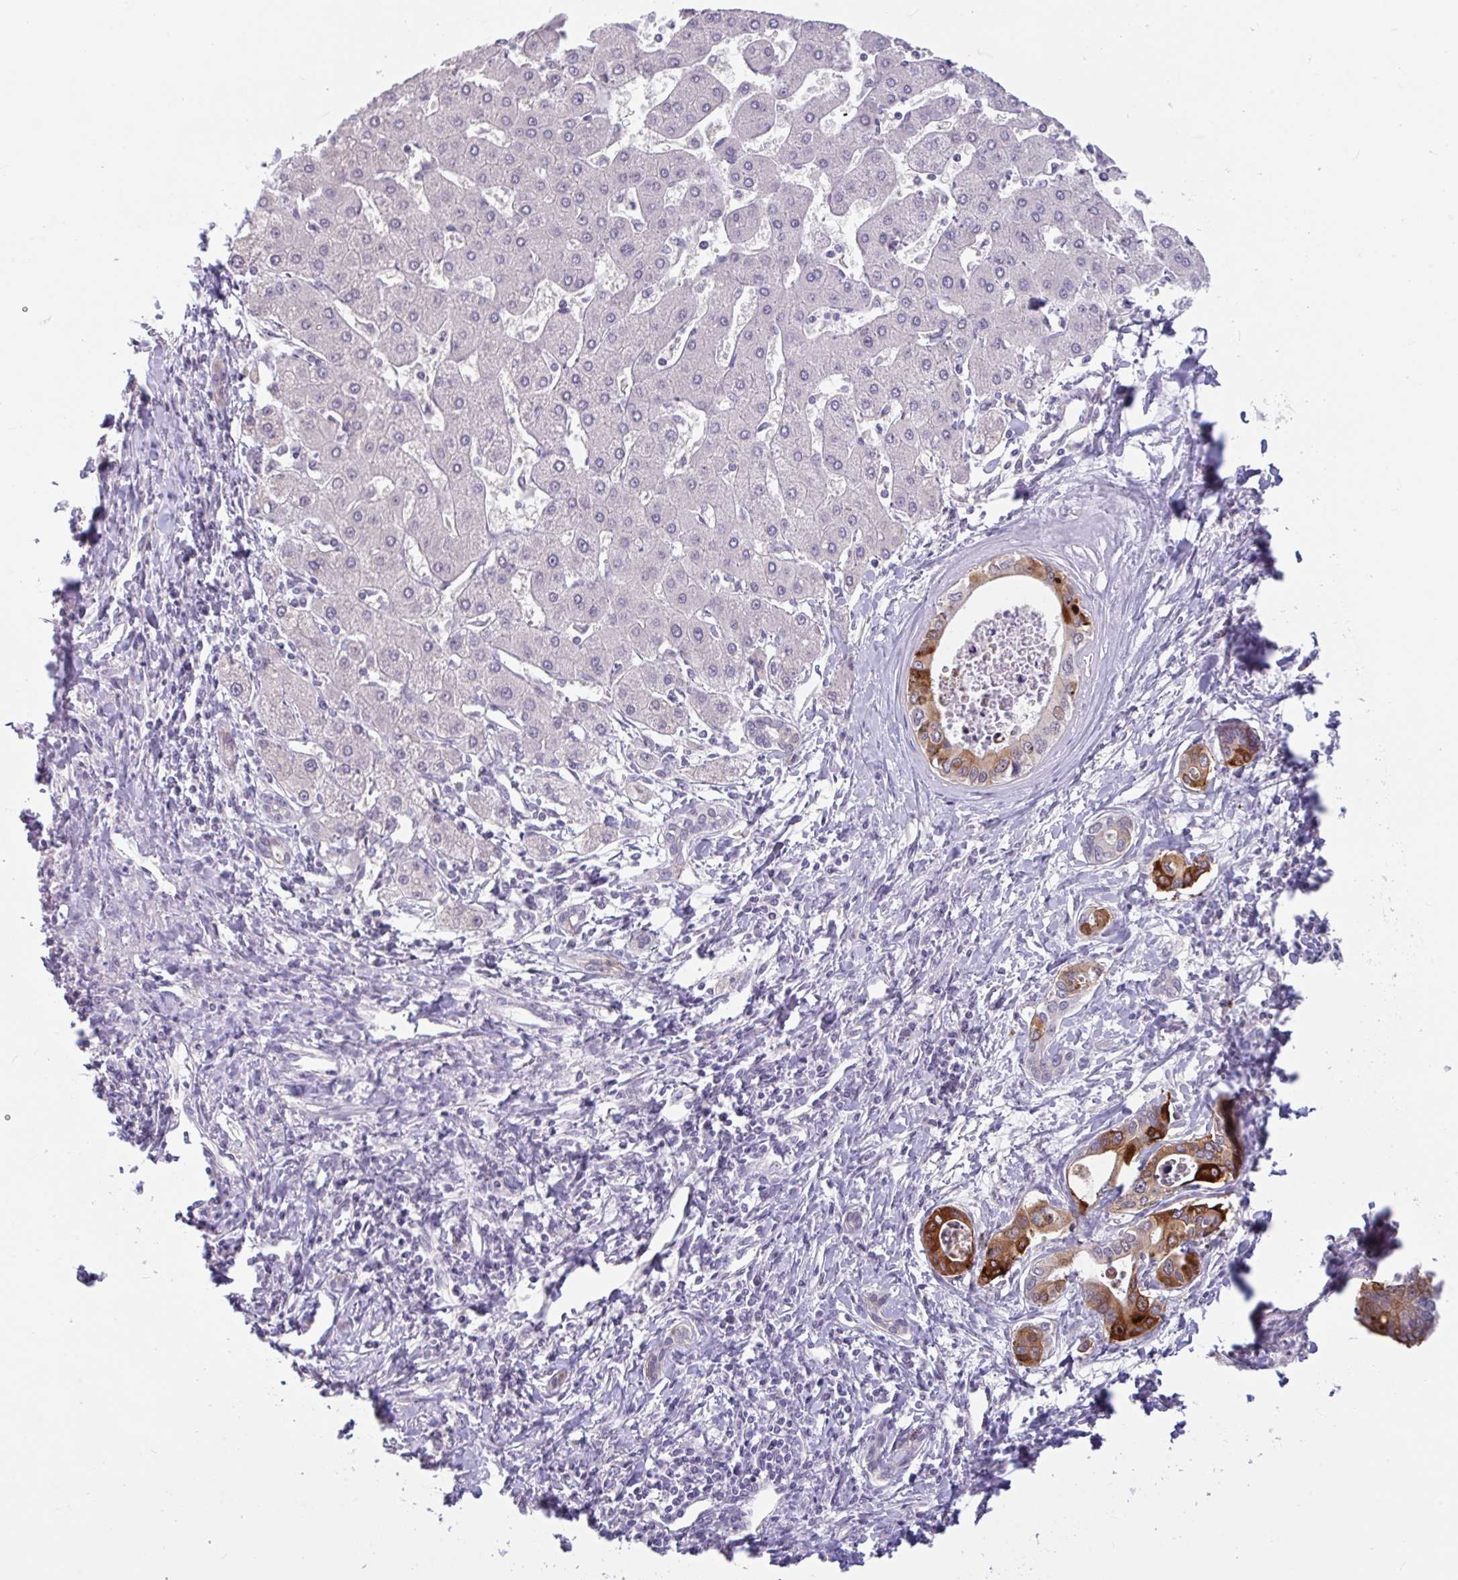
{"staining": {"intensity": "strong", "quantity": "25%-75%", "location": "cytoplasmic/membranous"}, "tissue": "liver cancer", "cell_type": "Tumor cells", "image_type": "cancer", "snomed": [{"axis": "morphology", "description": "Cholangiocarcinoma"}, {"axis": "topography", "description": "Liver"}], "caption": "A high-resolution micrograph shows IHC staining of cholangiocarcinoma (liver), which shows strong cytoplasmic/membranous positivity in approximately 25%-75% of tumor cells.", "gene": "CTSE", "patient": {"sex": "male", "age": 66}}